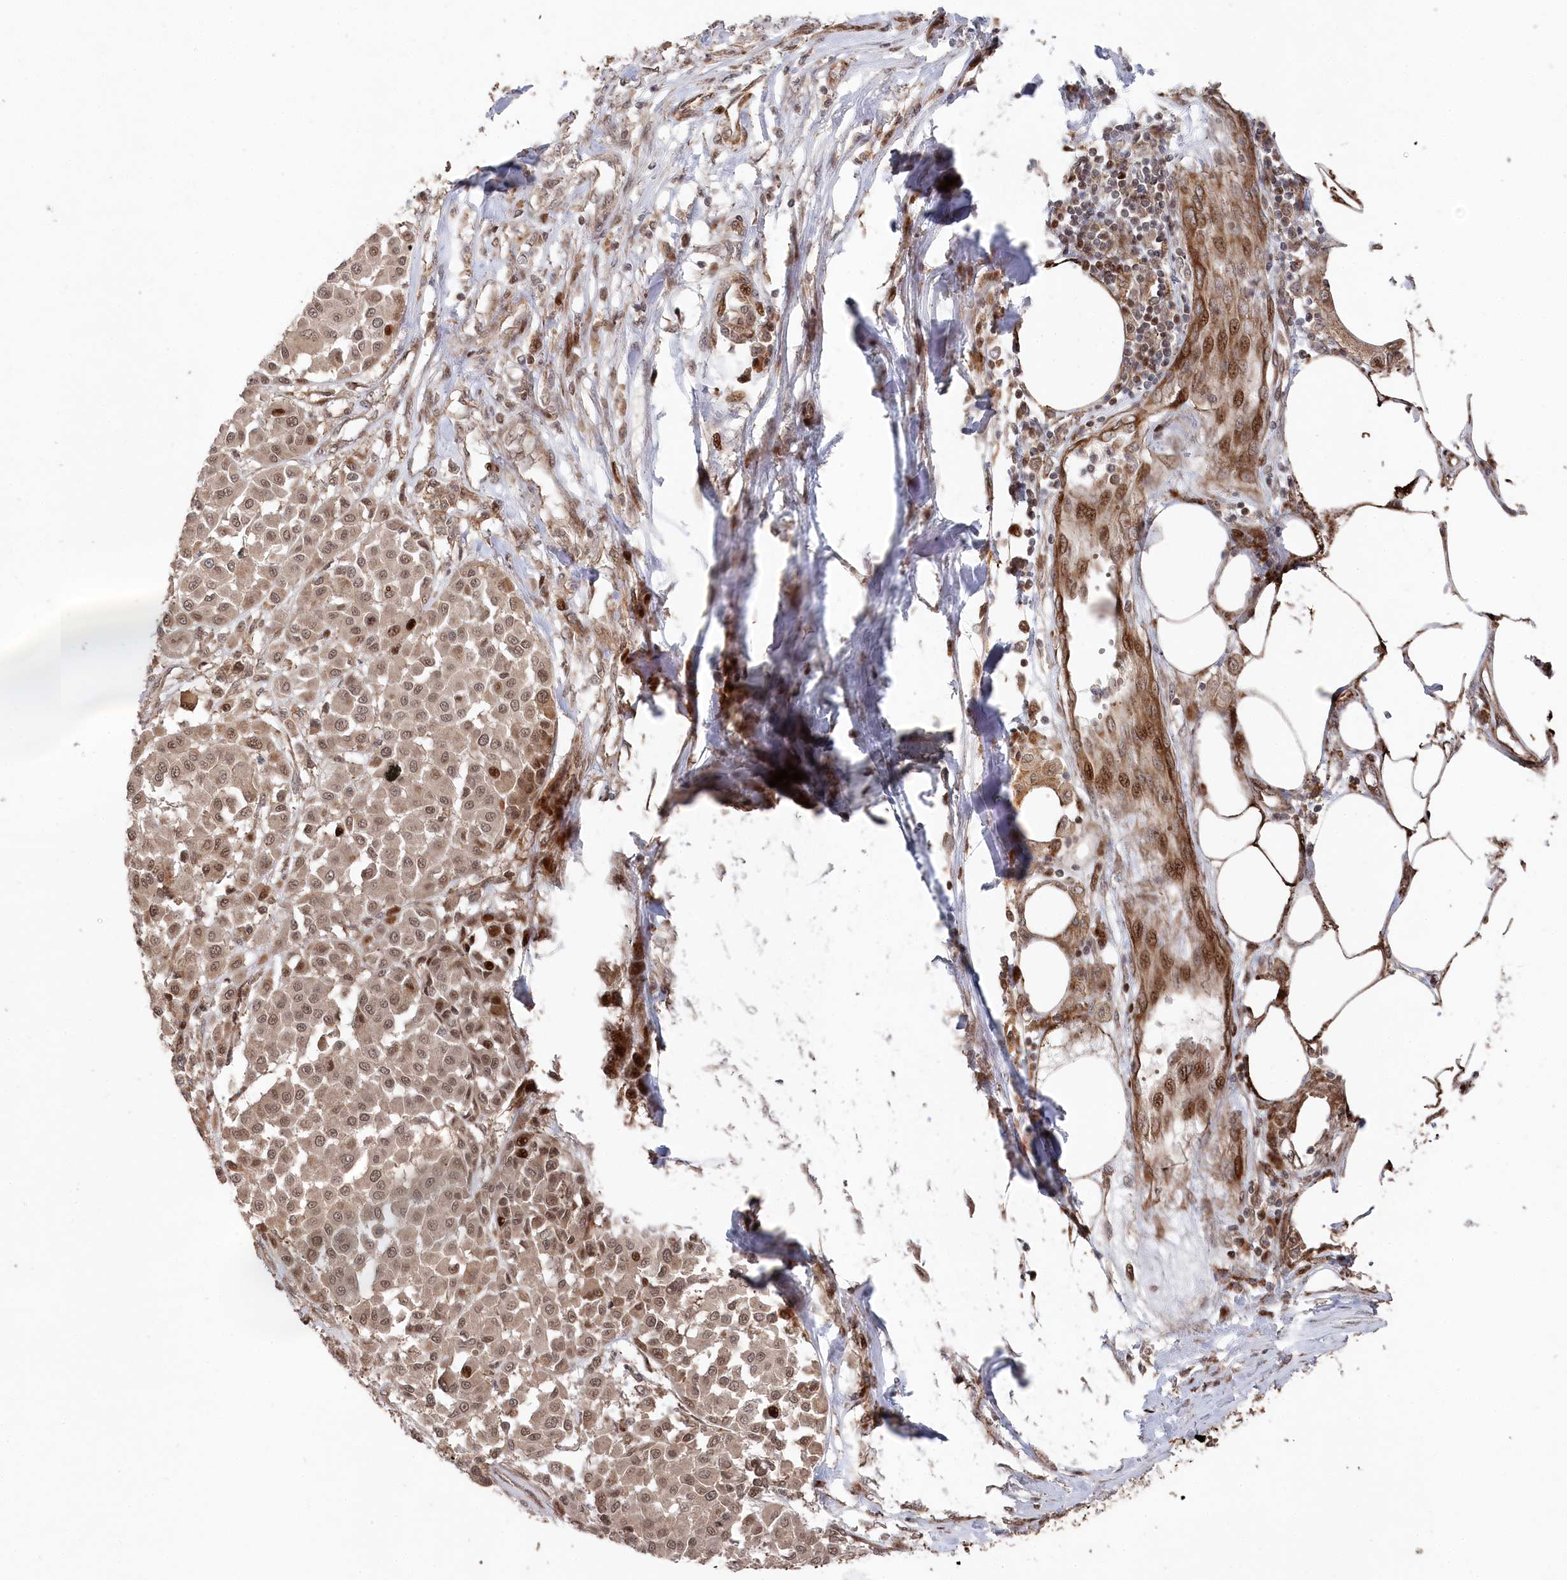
{"staining": {"intensity": "weak", "quantity": ">75%", "location": "nuclear"}, "tissue": "melanoma", "cell_type": "Tumor cells", "image_type": "cancer", "snomed": [{"axis": "morphology", "description": "Malignant melanoma, Metastatic site"}, {"axis": "topography", "description": "Soft tissue"}], "caption": "This is an image of IHC staining of malignant melanoma (metastatic site), which shows weak expression in the nuclear of tumor cells.", "gene": "POLR3A", "patient": {"sex": "male", "age": 41}}